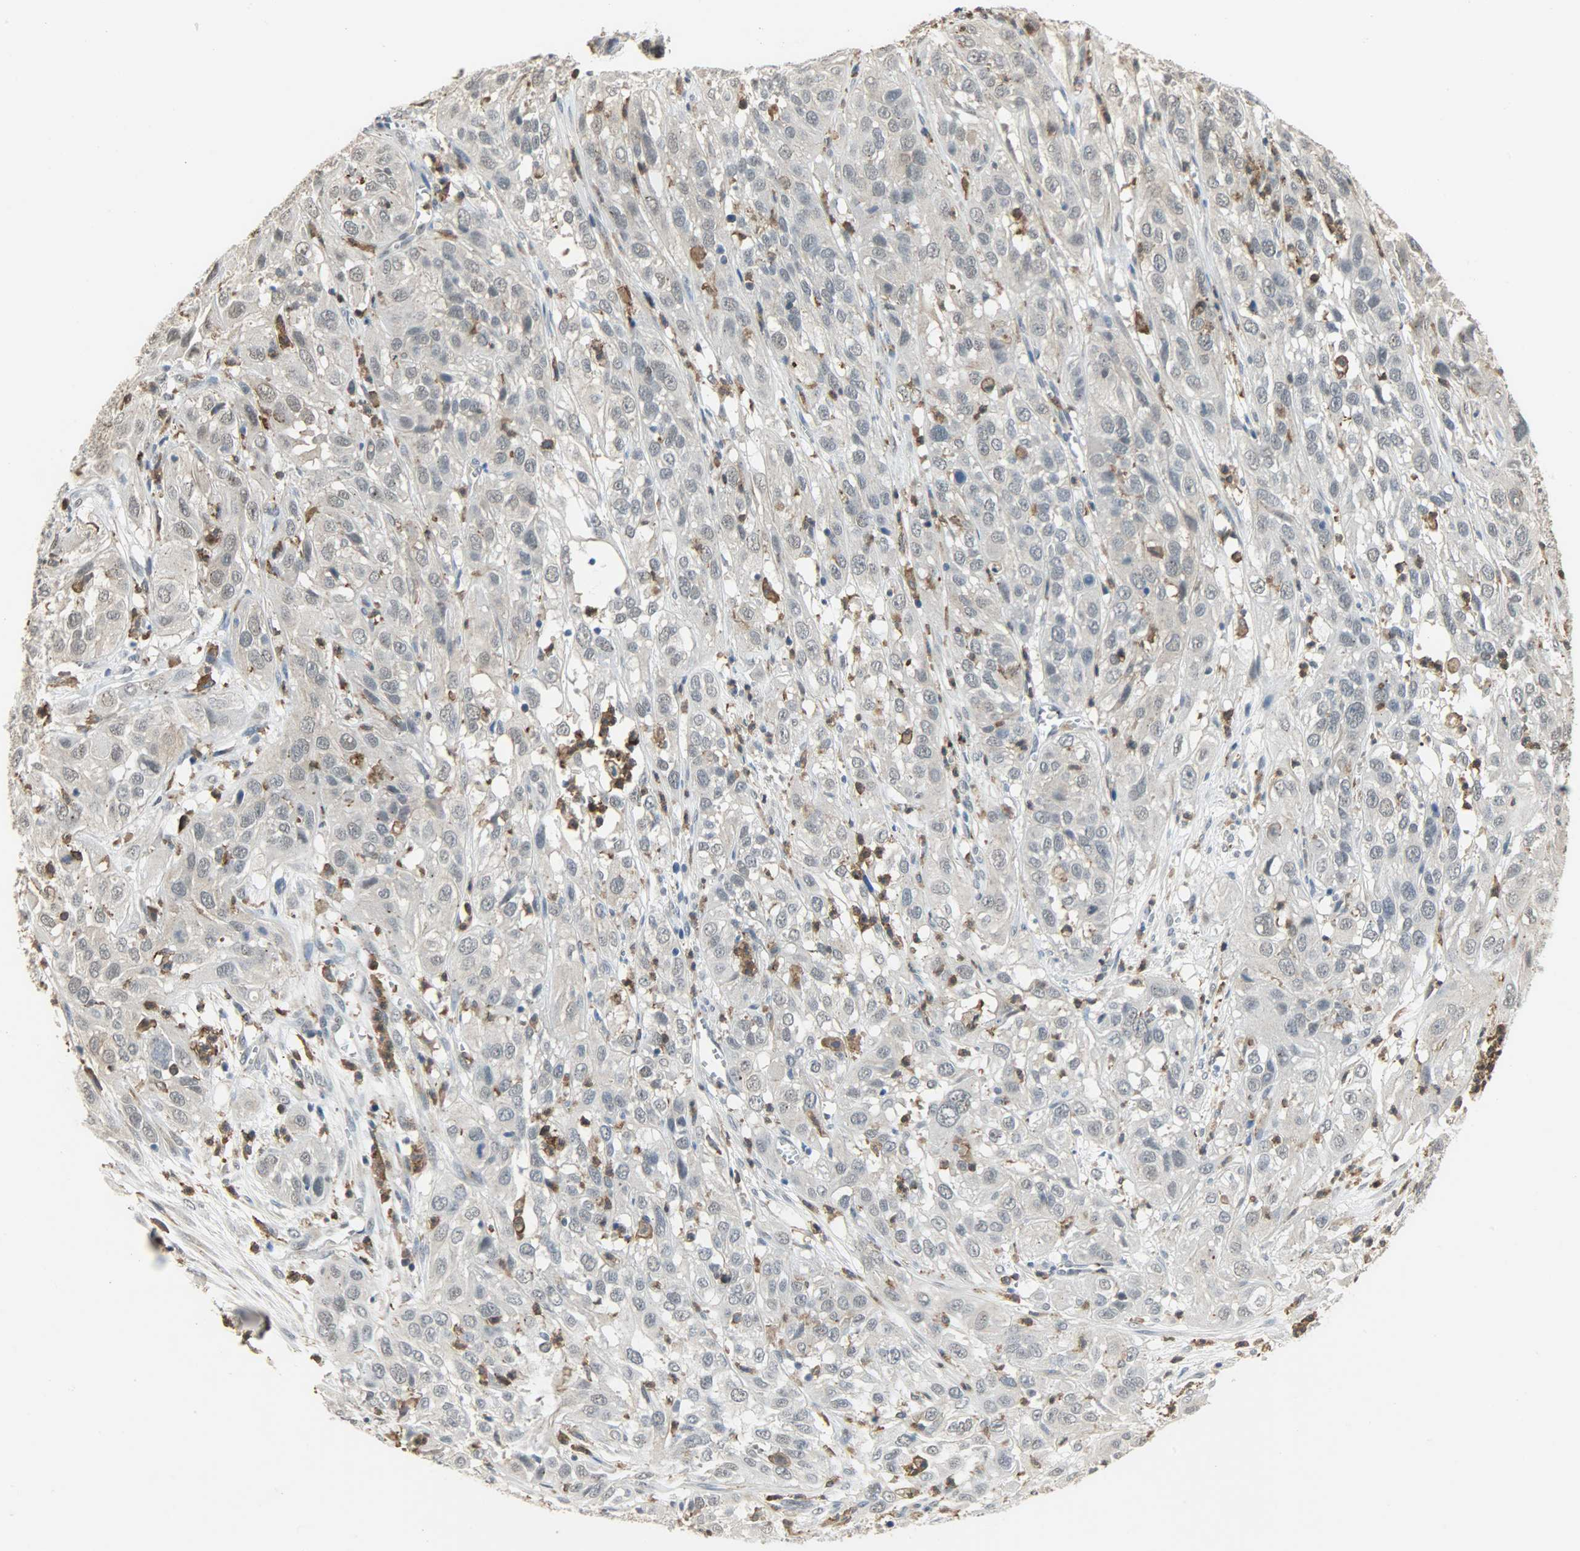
{"staining": {"intensity": "negative", "quantity": "none", "location": "none"}, "tissue": "cervical cancer", "cell_type": "Tumor cells", "image_type": "cancer", "snomed": [{"axis": "morphology", "description": "Squamous cell carcinoma, NOS"}, {"axis": "topography", "description": "Cervix"}], "caption": "This is an immunohistochemistry (IHC) histopathology image of human squamous cell carcinoma (cervical). There is no positivity in tumor cells.", "gene": "SKAP2", "patient": {"sex": "female", "age": 32}}